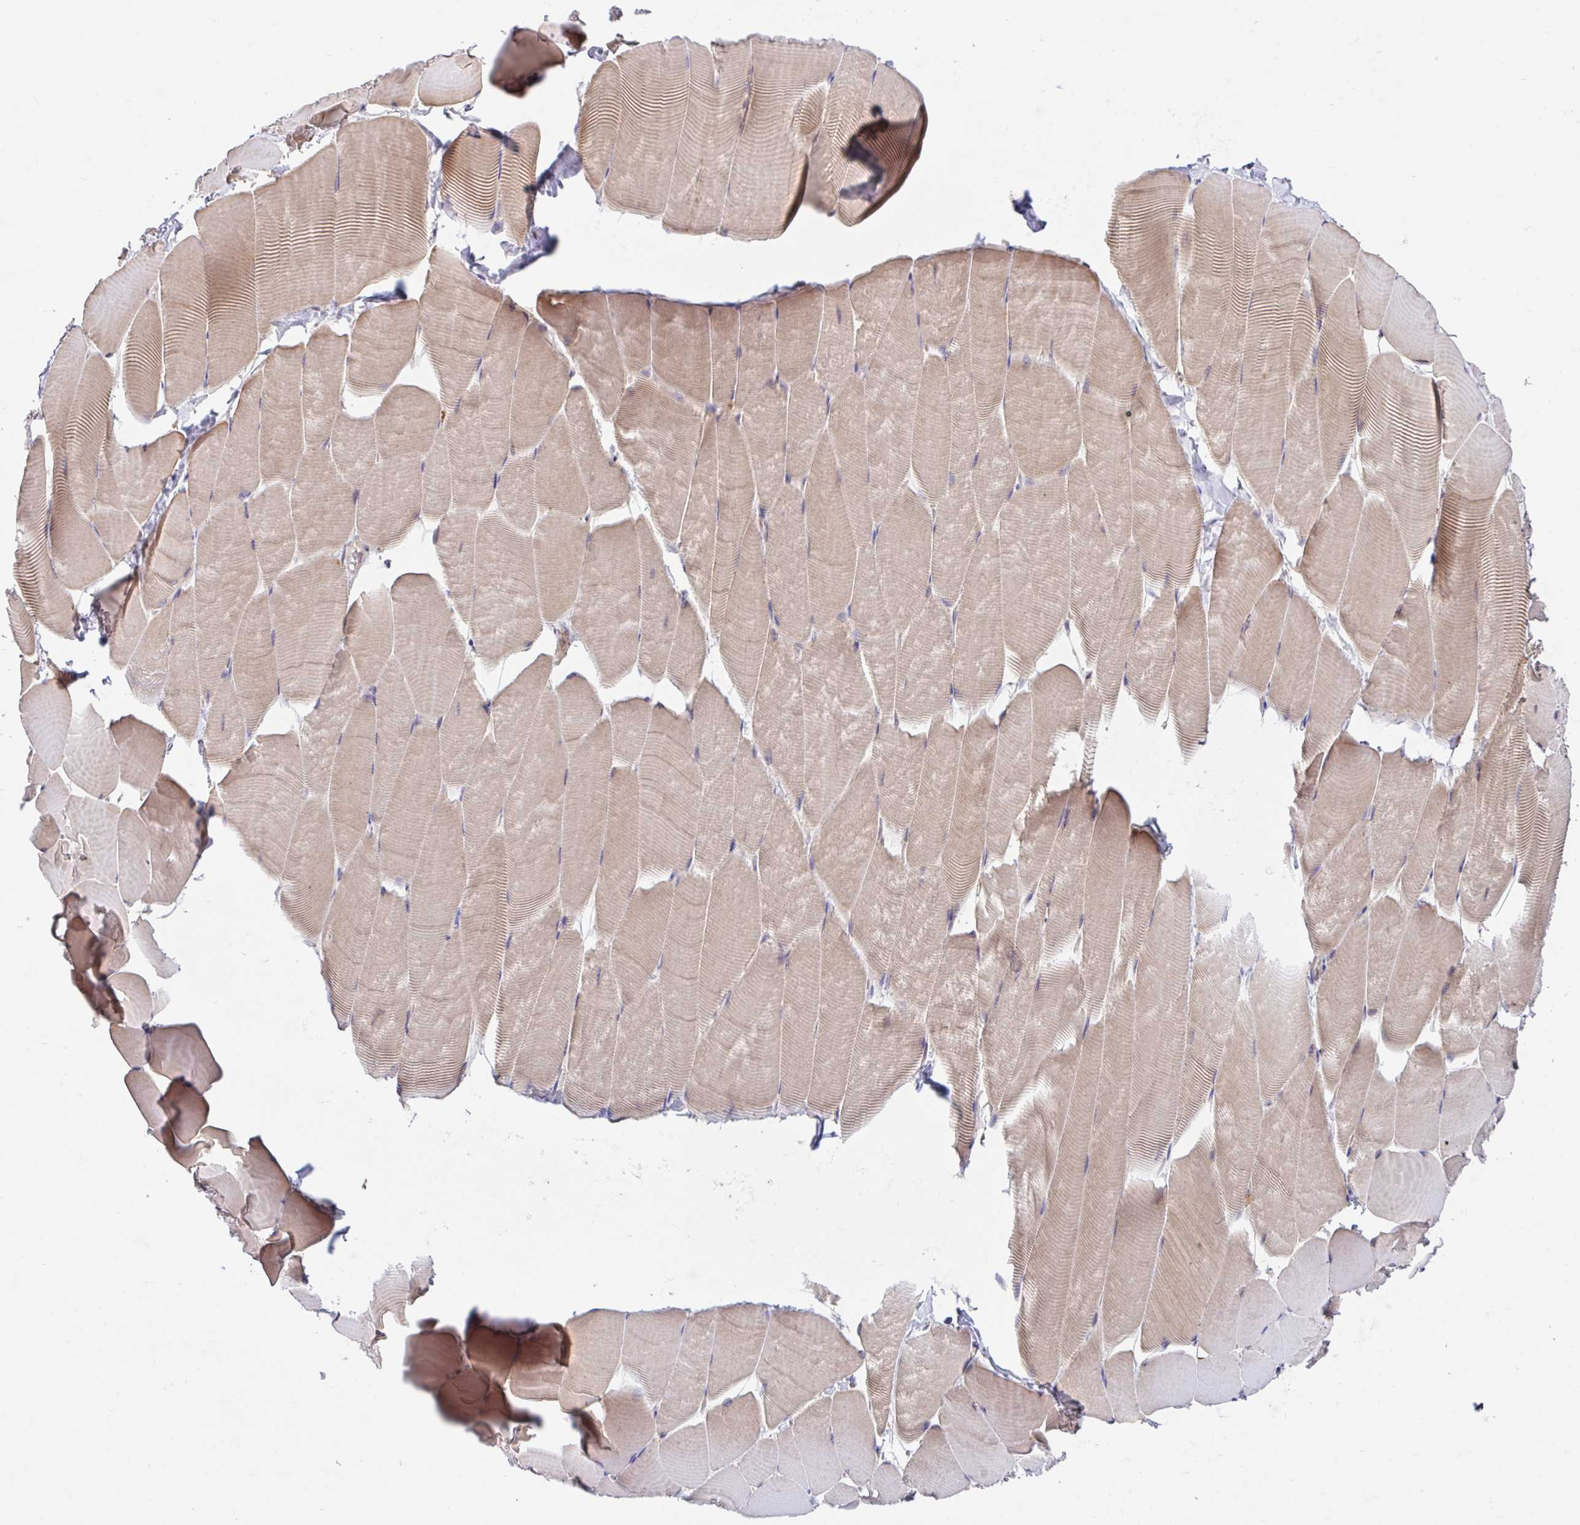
{"staining": {"intensity": "weak", "quantity": "25%-75%", "location": "cytoplasmic/membranous"}, "tissue": "skeletal muscle", "cell_type": "Myocytes", "image_type": "normal", "snomed": [{"axis": "morphology", "description": "Normal tissue, NOS"}, {"axis": "topography", "description": "Skeletal muscle"}], "caption": "This image exhibits unremarkable skeletal muscle stained with immunohistochemistry (IHC) to label a protein in brown. The cytoplasmic/membranous of myocytes show weak positivity for the protein. Nuclei are counter-stained blue.", "gene": "BLVRA", "patient": {"sex": "male", "age": 25}}